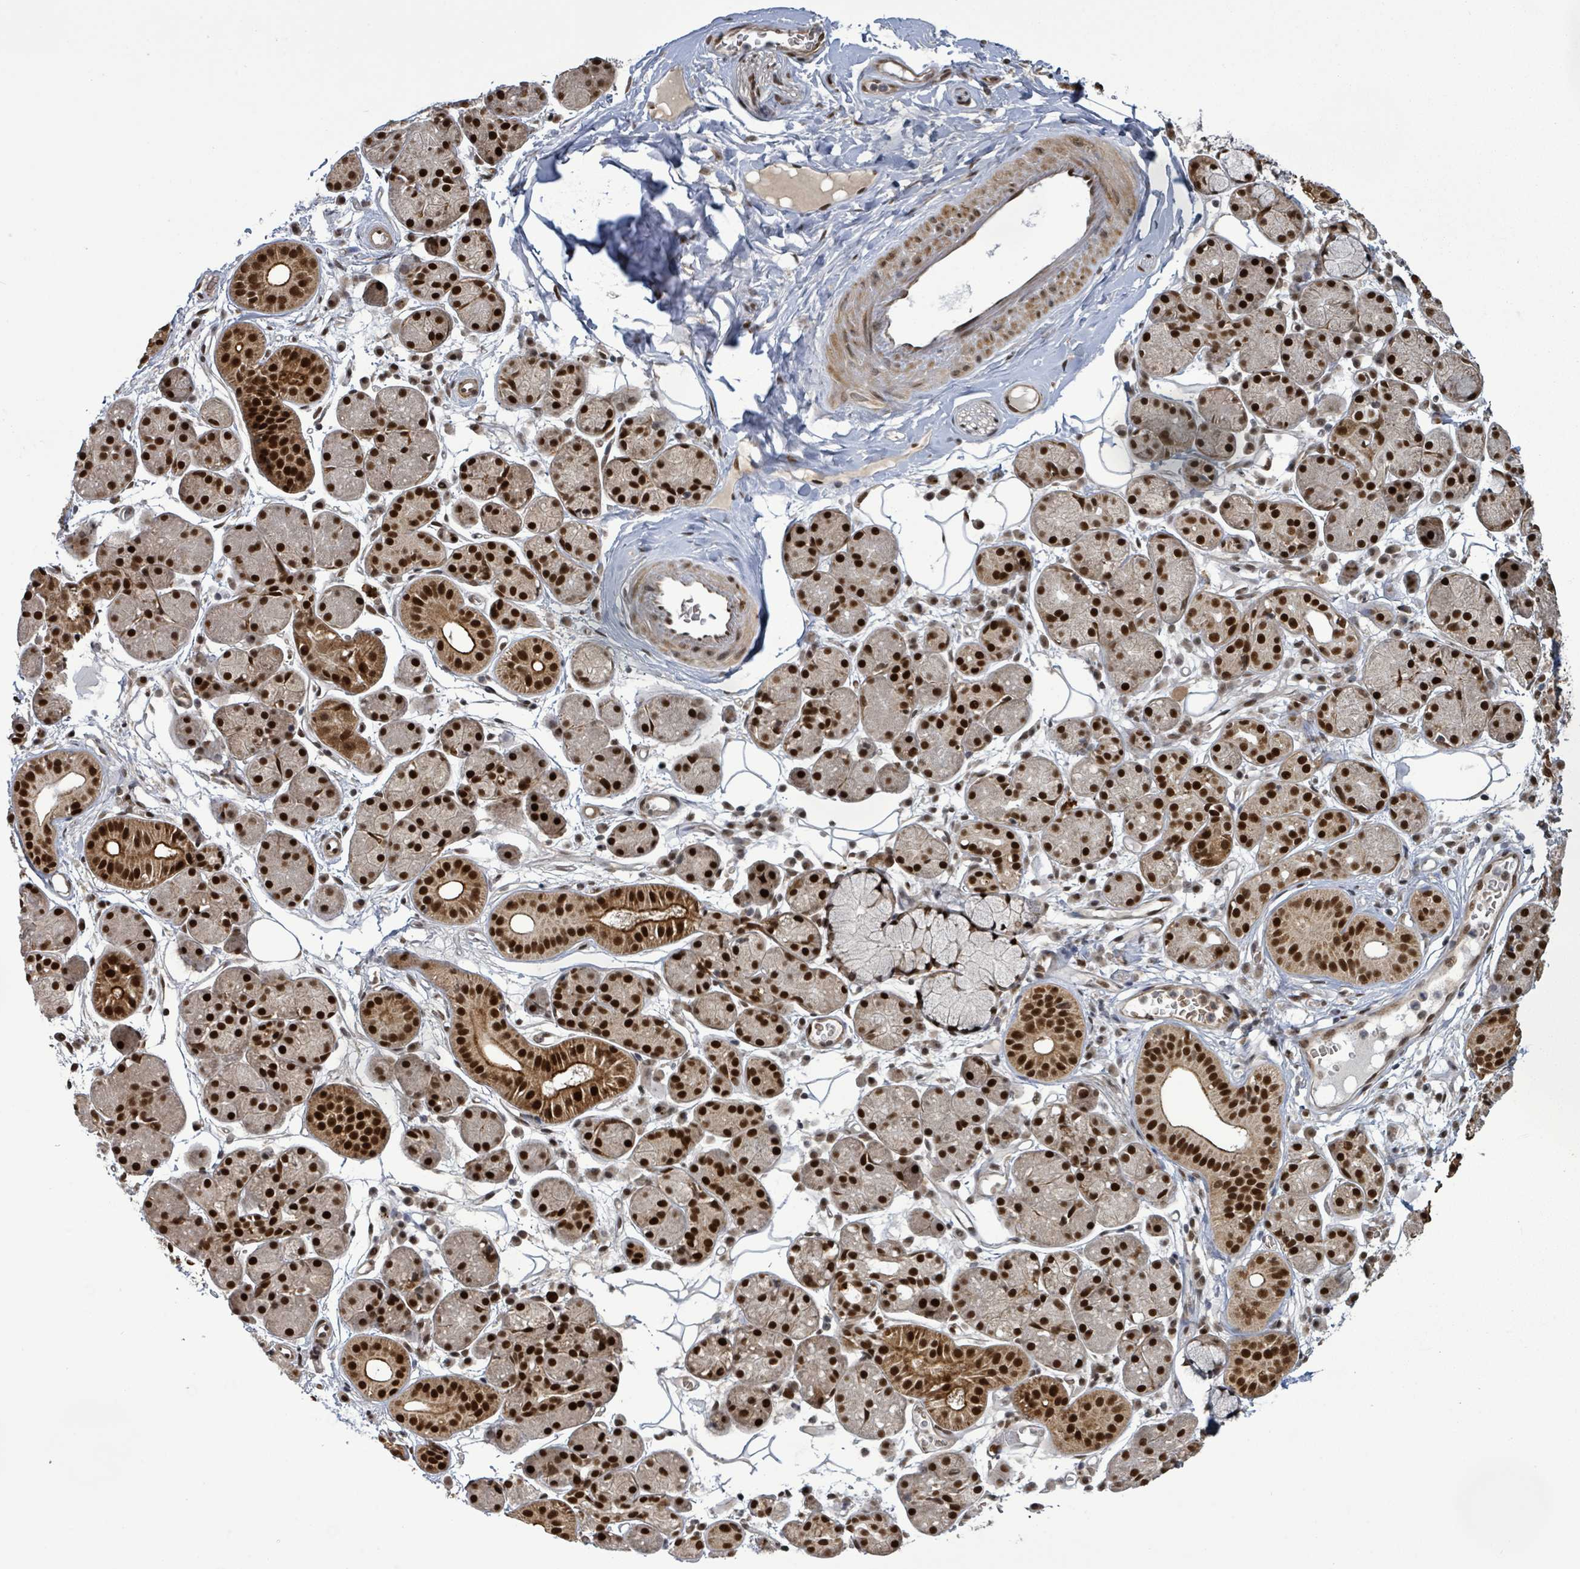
{"staining": {"intensity": "strong", "quantity": ">75%", "location": "cytoplasmic/membranous,nuclear"}, "tissue": "salivary gland", "cell_type": "Glandular cells", "image_type": "normal", "snomed": [{"axis": "morphology", "description": "Squamous cell carcinoma, NOS"}, {"axis": "topography", "description": "Skin"}, {"axis": "topography", "description": "Head-Neck"}], "caption": "Human salivary gland stained with a brown dye exhibits strong cytoplasmic/membranous,nuclear positive positivity in about >75% of glandular cells.", "gene": "PATZ1", "patient": {"sex": "male", "age": 80}}